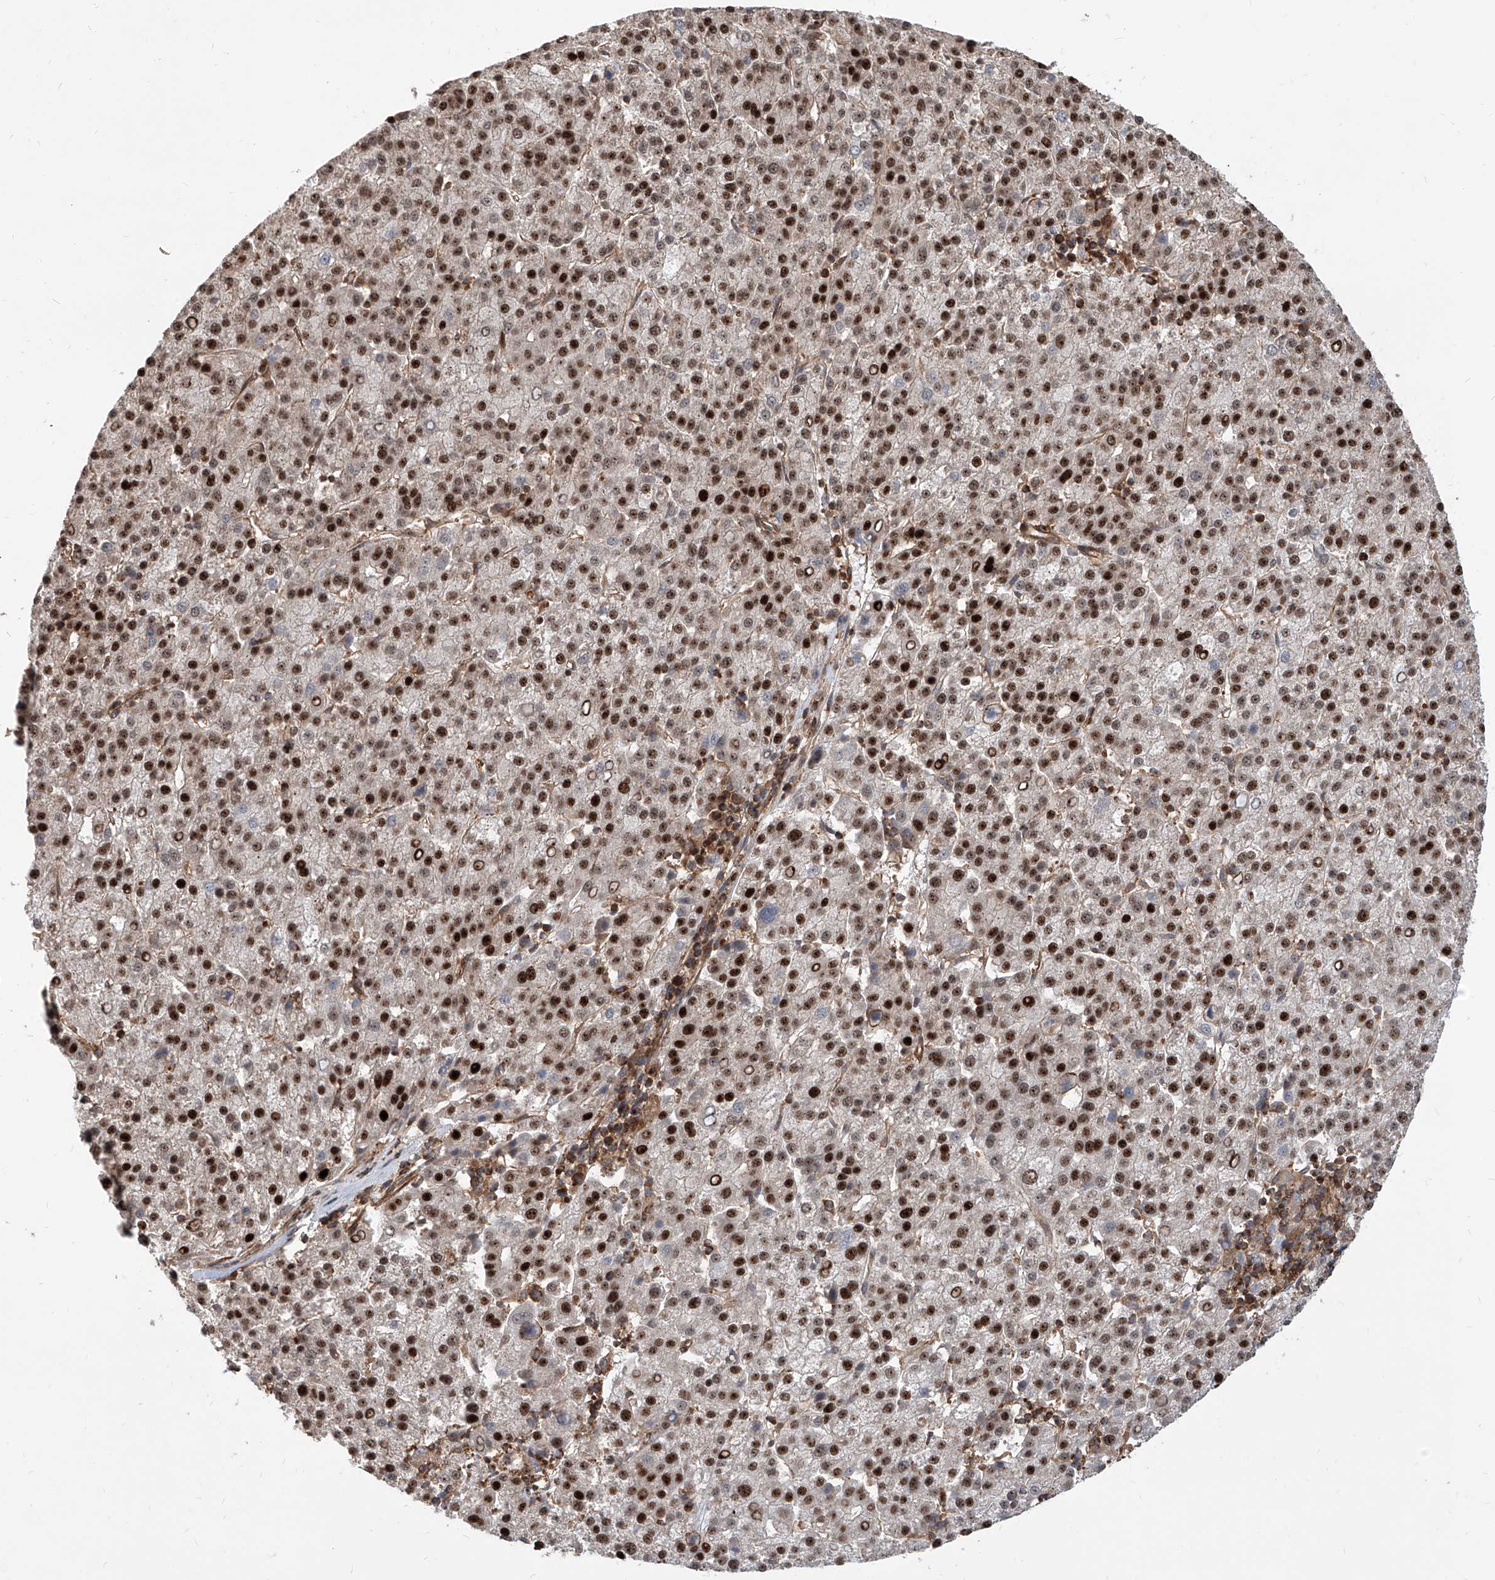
{"staining": {"intensity": "strong", "quantity": ">75%", "location": "nuclear"}, "tissue": "liver cancer", "cell_type": "Tumor cells", "image_type": "cancer", "snomed": [{"axis": "morphology", "description": "Carcinoma, Hepatocellular, NOS"}, {"axis": "topography", "description": "Liver"}], "caption": "Hepatocellular carcinoma (liver) tissue demonstrates strong nuclear positivity in about >75% of tumor cells The protein of interest is stained brown, and the nuclei are stained in blue (DAB IHC with brightfield microscopy, high magnification).", "gene": "MAGED2", "patient": {"sex": "female", "age": 58}}